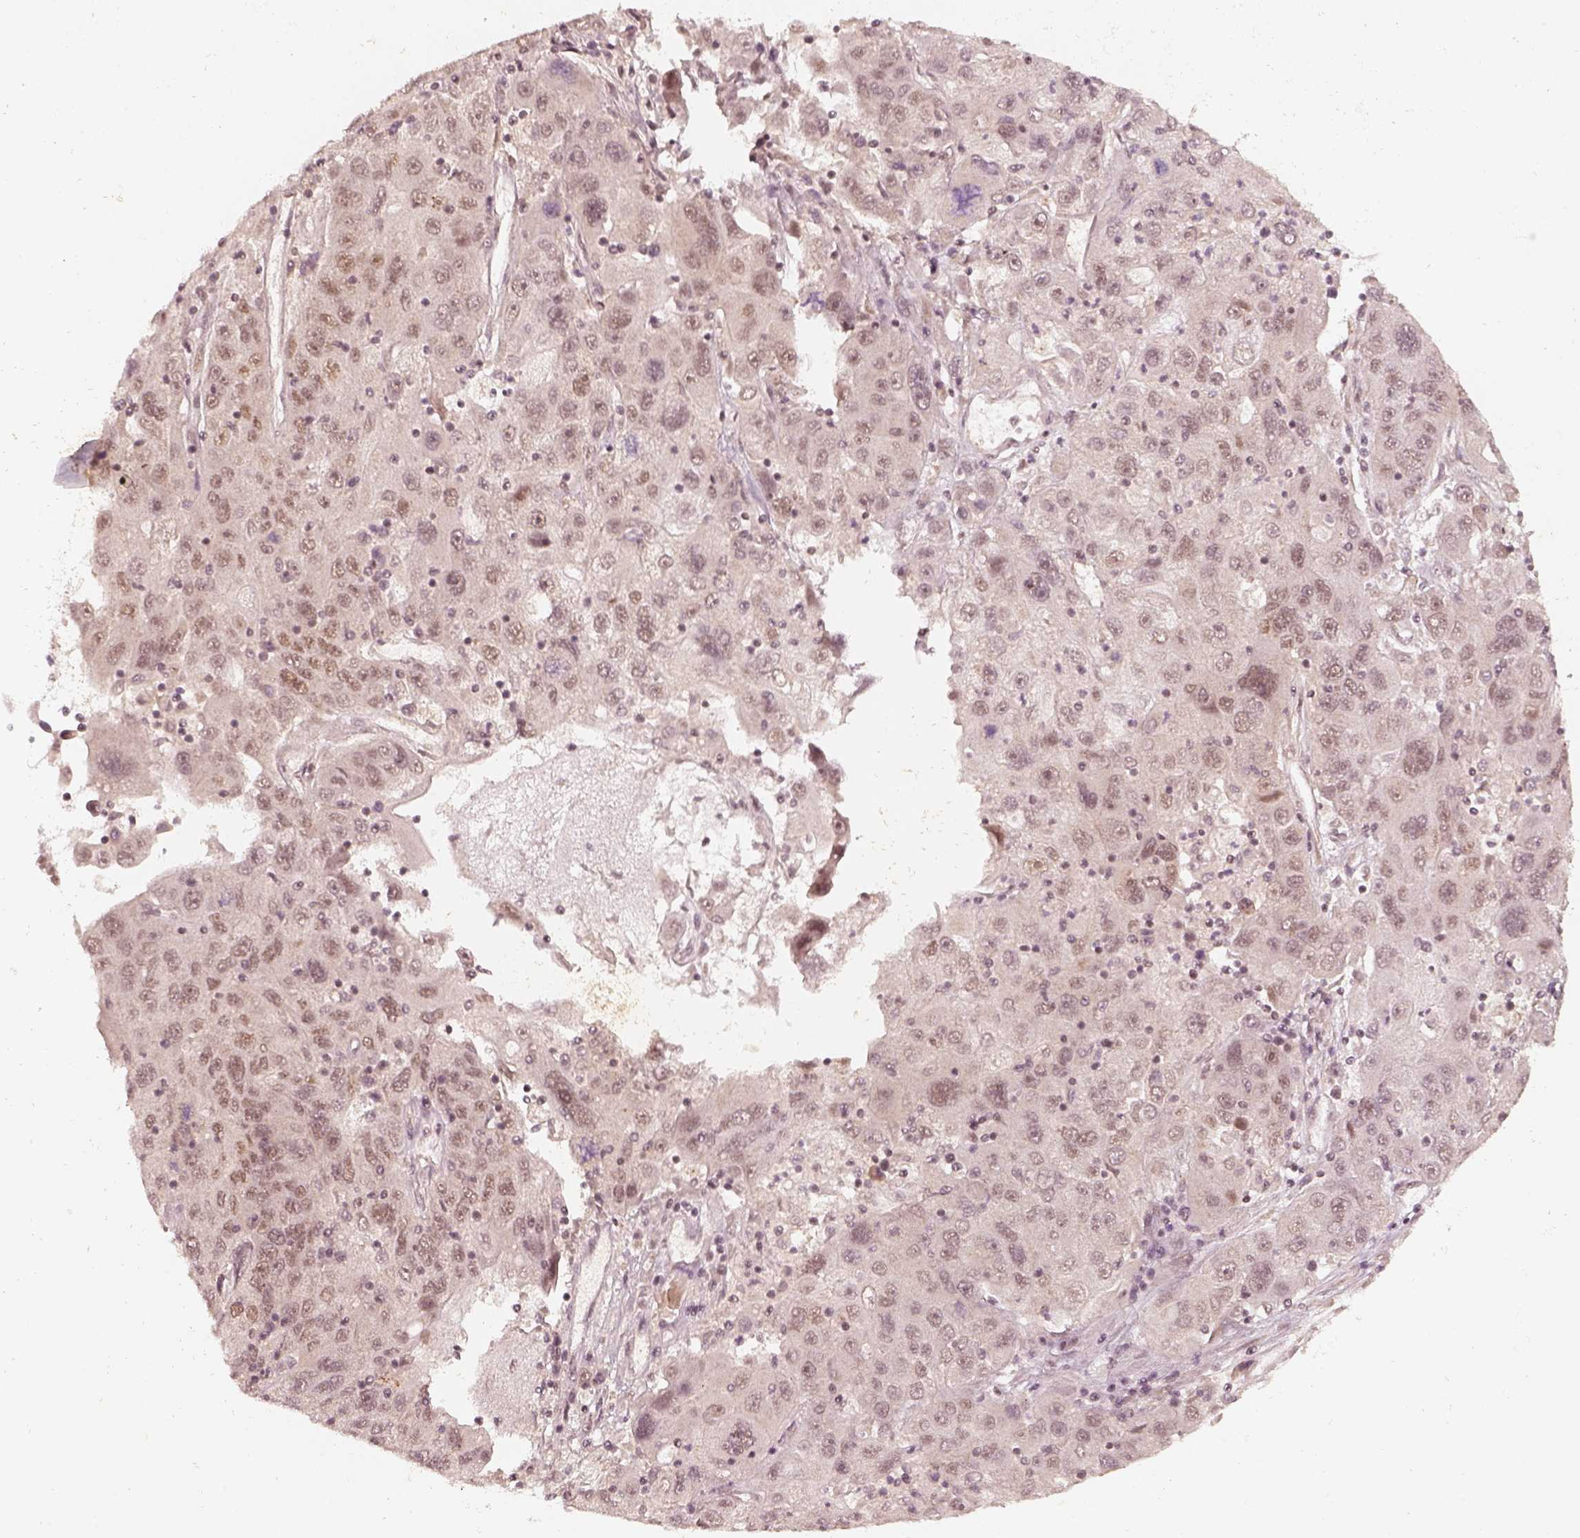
{"staining": {"intensity": "weak", "quantity": "<25%", "location": "nuclear"}, "tissue": "stomach cancer", "cell_type": "Tumor cells", "image_type": "cancer", "snomed": [{"axis": "morphology", "description": "Adenocarcinoma, NOS"}, {"axis": "topography", "description": "Stomach"}], "caption": "This is an immunohistochemistry (IHC) photomicrograph of stomach cancer. There is no staining in tumor cells.", "gene": "GMEB2", "patient": {"sex": "male", "age": 56}}